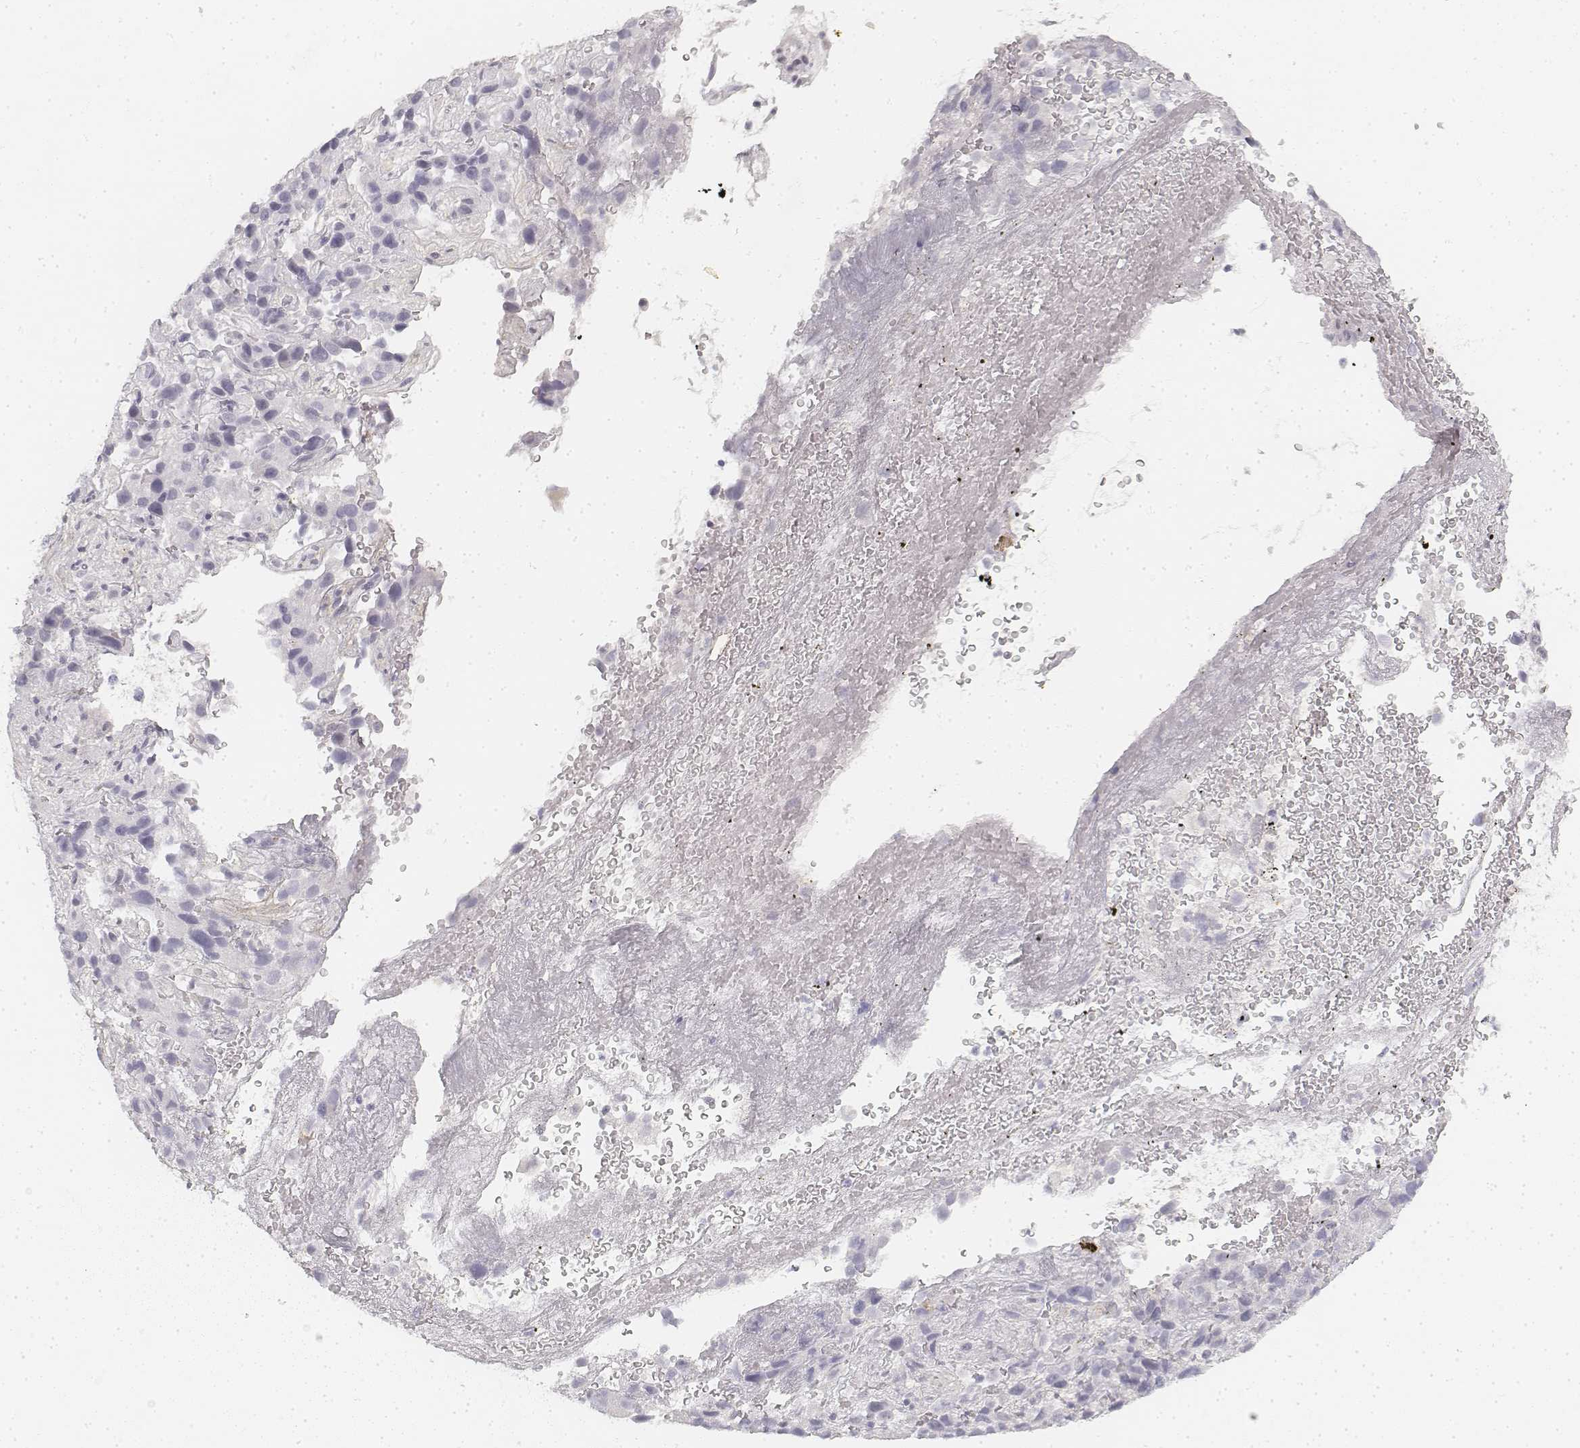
{"staining": {"intensity": "negative", "quantity": "none", "location": "none"}, "tissue": "liver cancer", "cell_type": "Tumor cells", "image_type": "cancer", "snomed": [{"axis": "morphology", "description": "Cholangiocarcinoma"}, {"axis": "topography", "description": "Liver"}], "caption": "DAB immunohistochemical staining of human liver cholangiocarcinoma demonstrates no significant staining in tumor cells. Nuclei are stained in blue.", "gene": "KRT84", "patient": {"sex": "female", "age": 52}}